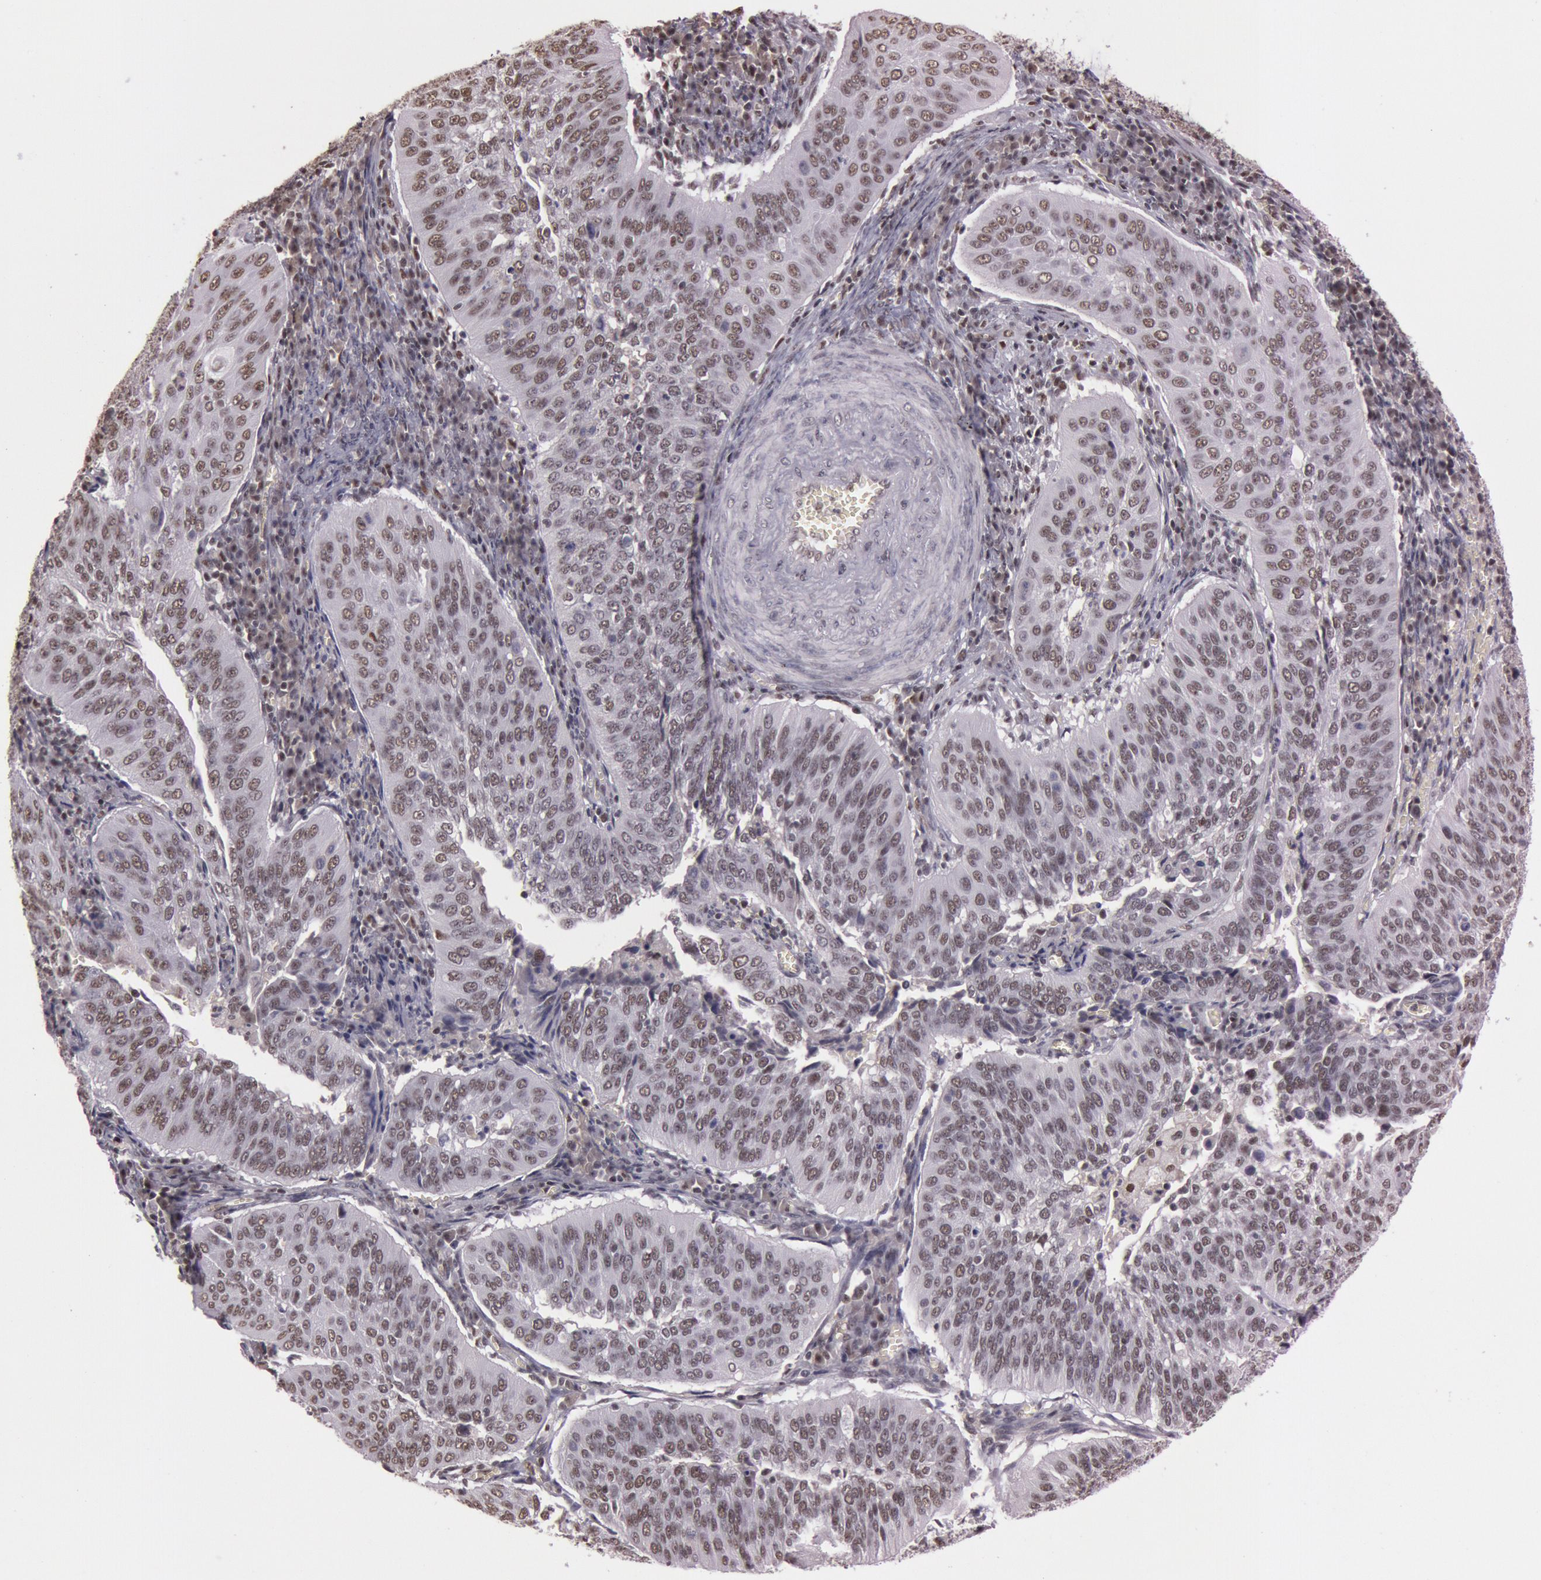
{"staining": {"intensity": "moderate", "quantity": "25%-75%", "location": "nuclear"}, "tissue": "cervical cancer", "cell_type": "Tumor cells", "image_type": "cancer", "snomed": [{"axis": "morphology", "description": "Squamous cell carcinoma, NOS"}, {"axis": "topography", "description": "Cervix"}], "caption": "DAB immunohistochemical staining of cervical cancer demonstrates moderate nuclear protein staining in approximately 25%-75% of tumor cells.", "gene": "TASL", "patient": {"sex": "female", "age": 39}}